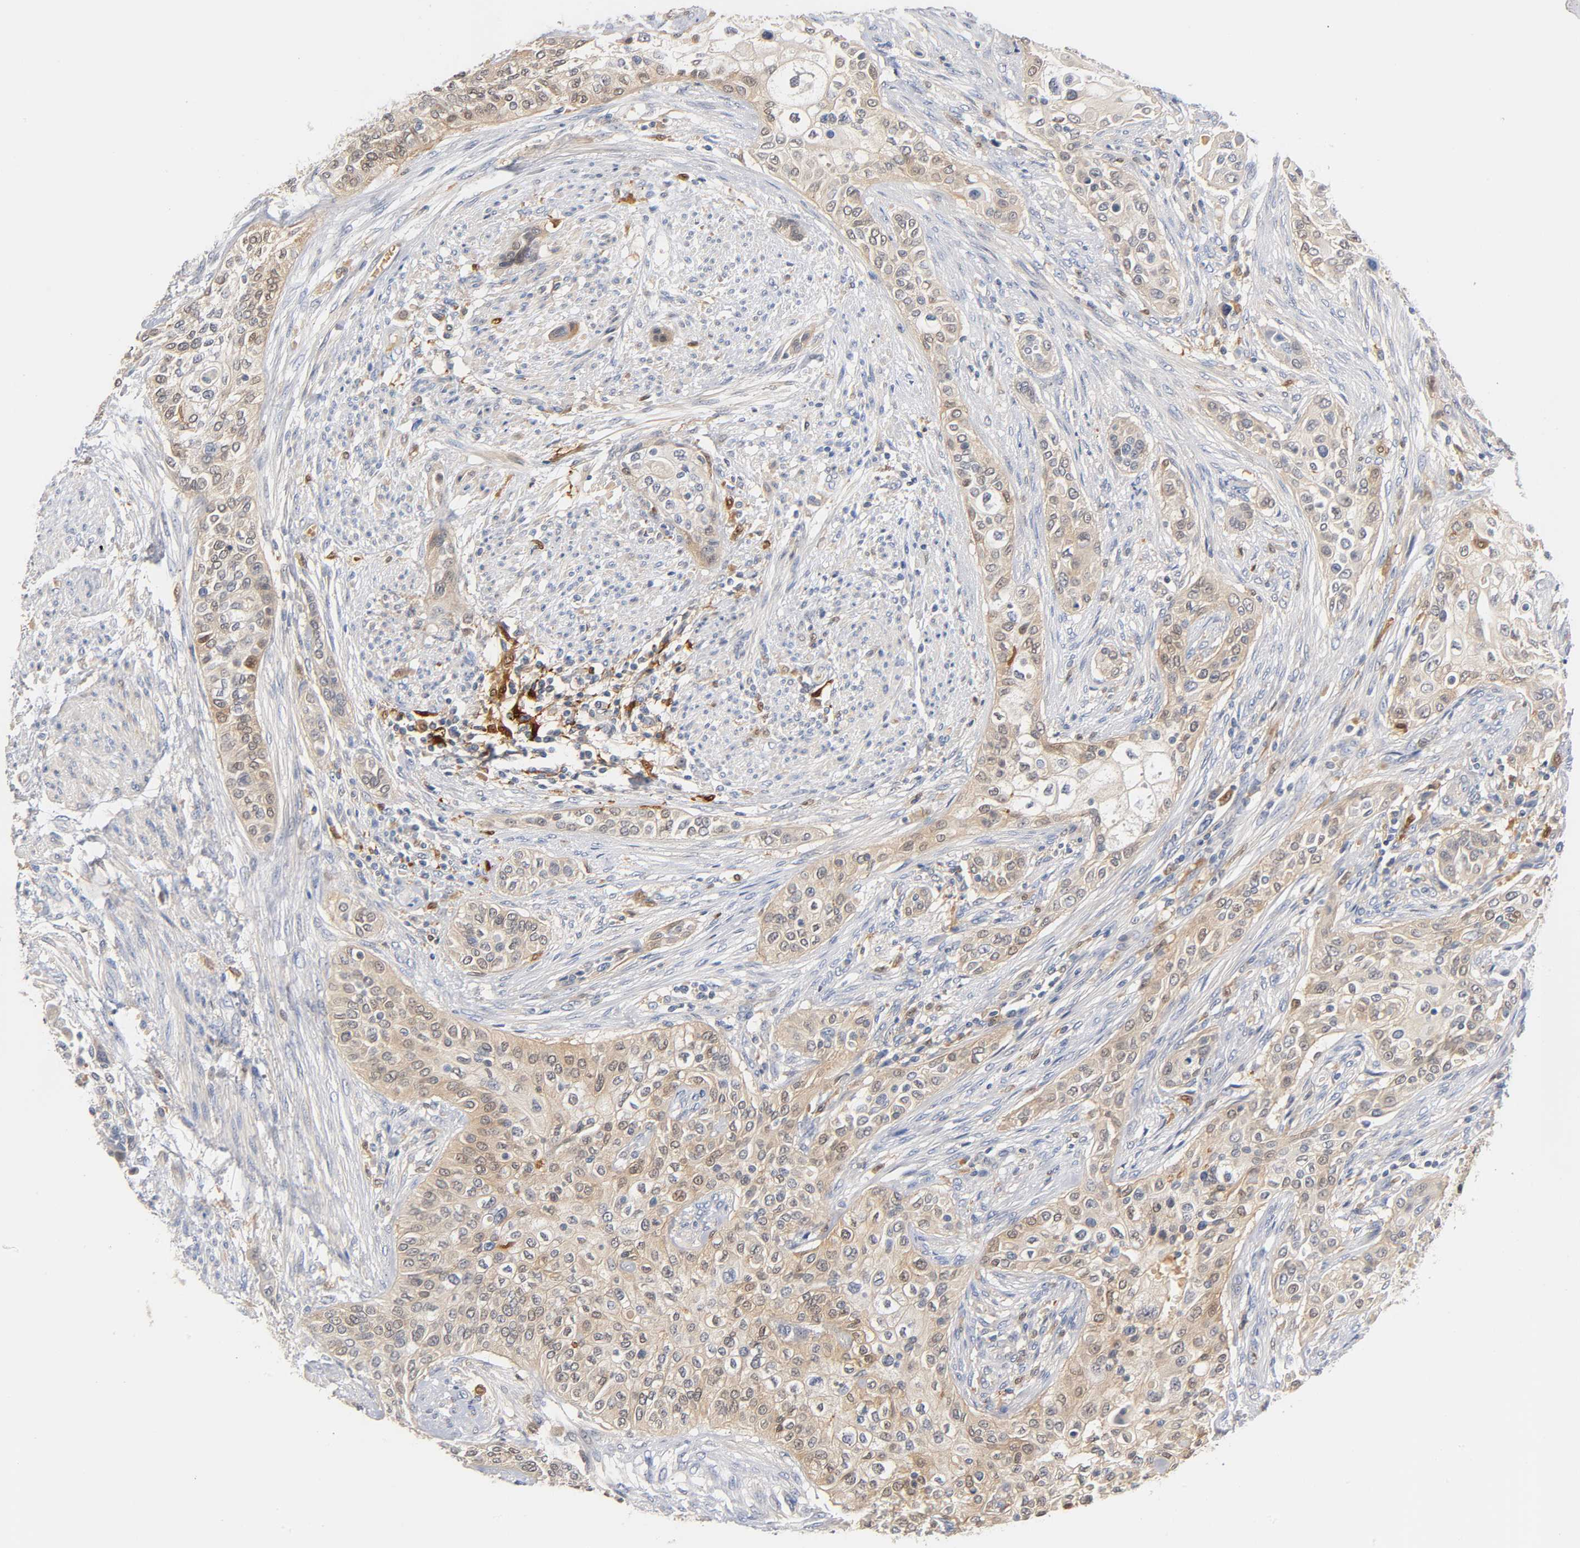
{"staining": {"intensity": "weak", "quantity": ">75%", "location": "cytoplasmic/membranous"}, "tissue": "urothelial cancer", "cell_type": "Tumor cells", "image_type": "cancer", "snomed": [{"axis": "morphology", "description": "Urothelial carcinoma, High grade"}, {"axis": "topography", "description": "Urinary bladder"}], "caption": "An IHC photomicrograph of tumor tissue is shown. Protein staining in brown highlights weak cytoplasmic/membranous positivity in urothelial cancer within tumor cells.", "gene": "IL18", "patient": {"sex": "male", "age": 74}}